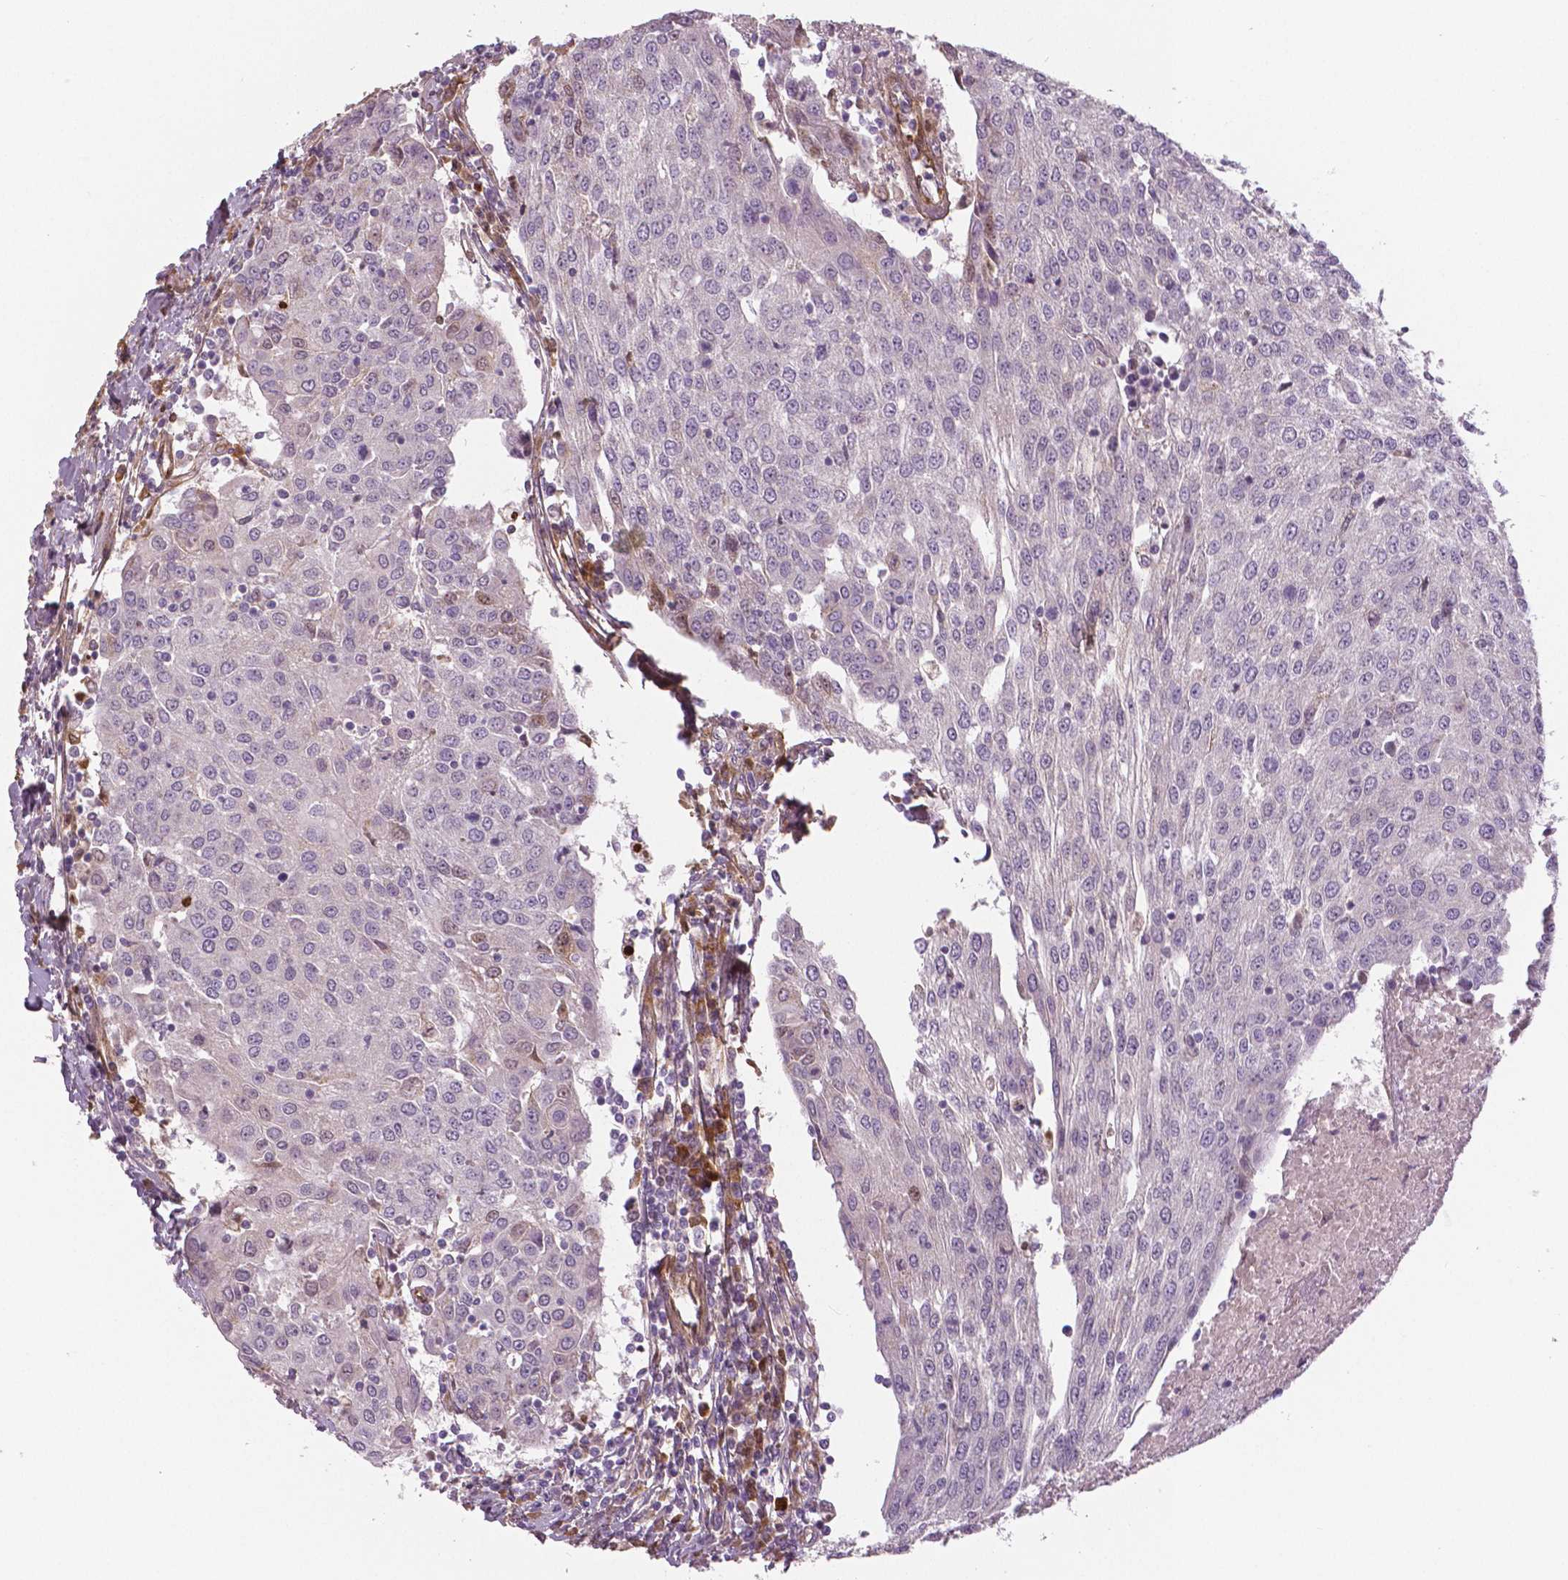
{"staining": {"intensity": "moderate", "quantity": "<25%", "location": "cytoplasmic/membranous"}, "tissue": "urothelial cancer", "cell_type": "Tumor cells", "image_type": "cancer", "snomed": [{"axis": "morphology", "description": "Urothelial carcinoma, High grade"}, {"axis": "topography", "description": "Urinary bladder"}], "caption": "Urothelial cancer was stained to show a protein in brown. There is low levels of moderate cytoplasmic/membranous staining in approximately <25% of tumor cells. (IHC, brightfield microscopy, high magnification).", "gene": "FLT1", "patient": {"sex": "female", "age": 85}}